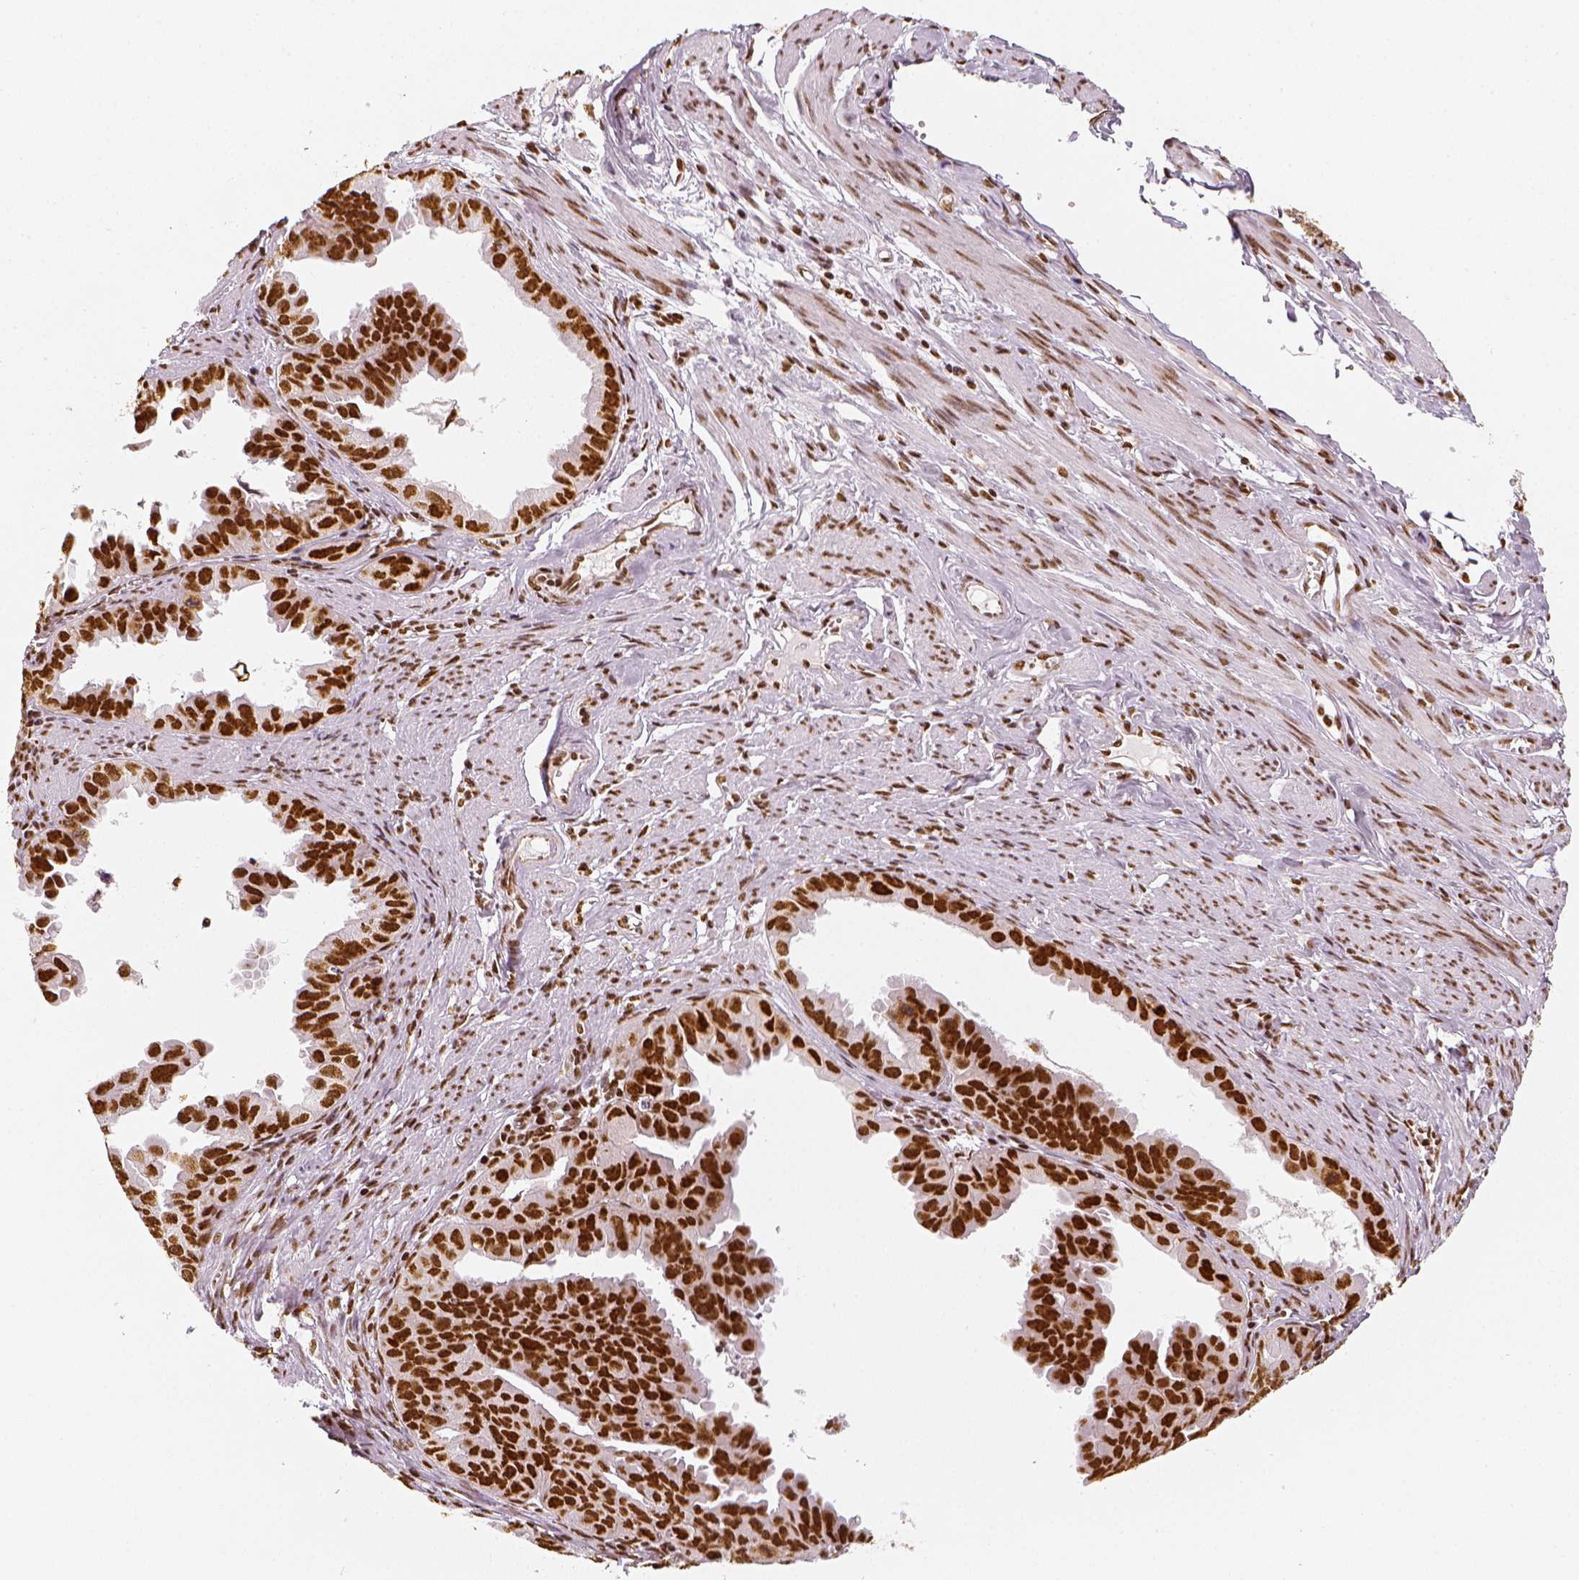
{"staining": {"intensity": "strong", "quantity": ">75%", "location": "nuclear"}, "tissue": "ovarian cancer", "cell_type": "Tumor cells", "image_type": "cancer", "snomed": [{"axis": "morphology", "description": "Carcinoma, endometroid"}, {"axis": "topography", "description": "Ovary"}], "caption": "Human ovarian cancer stained with a protein marker shows strong staining in tumor cells.", "gene": "KDM5B", "patient": {"sex": "female", "age": 85}}